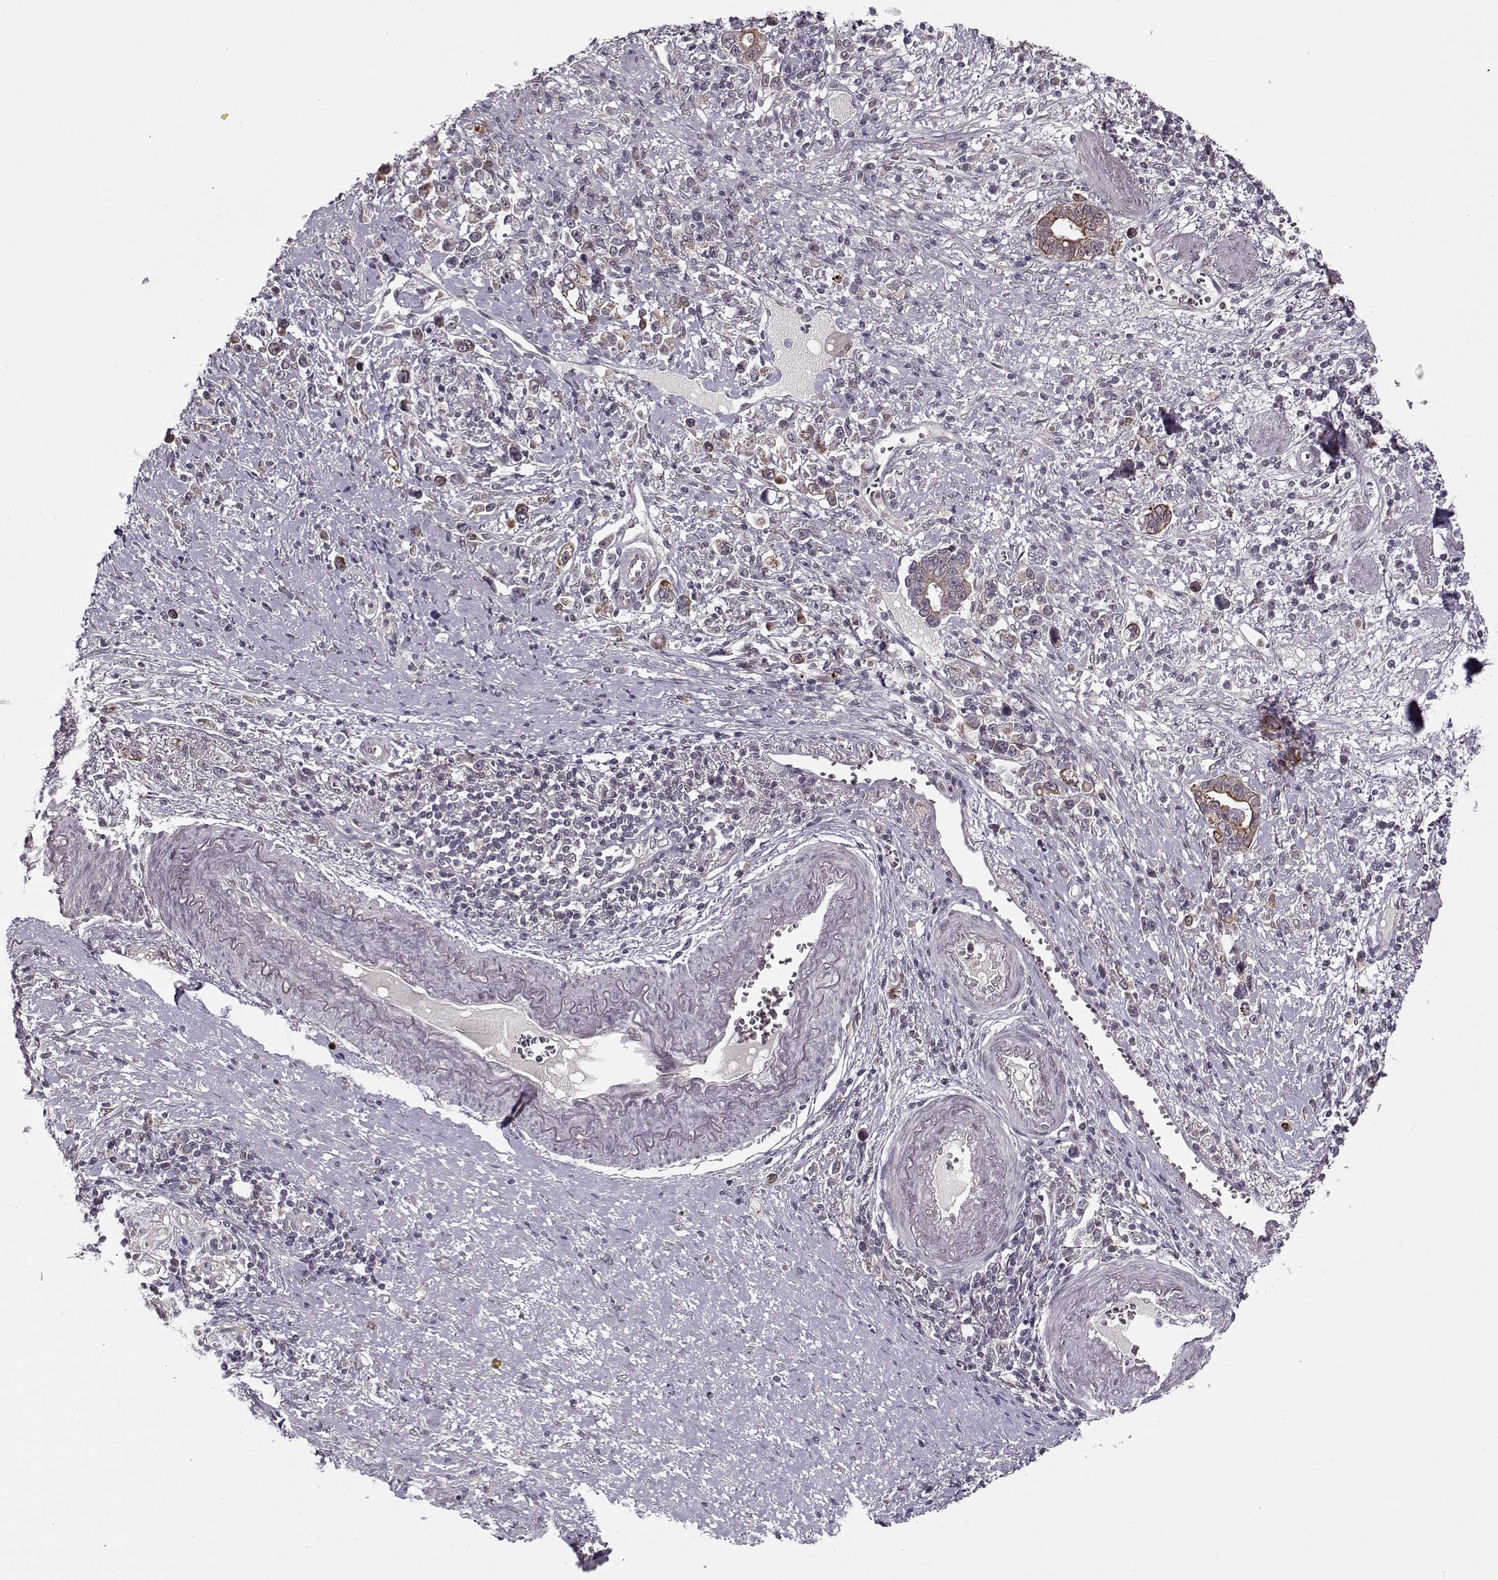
{"staining": {"intensity": "strong", "quantity": "25%-75%", "location": "cytoplasmic/membranous"}, "tissue": "stomach cancer", "cell_type": "Tumor cells", "image_type": "cancer", "snomed": [{"axis": "morphology", "description": "Adenocarcinoma, NOS"}, {"axis": "topography", "description": "Stomach"}], "caption": "Stomach cancer stained with DAB immunohistochemistry (IHC) exhibits high levels of strong cytoplasmic/membranous staining in about 25%-75% of tumor cells.", "gene": "DENND4B", "patient": {"sex": "male", "age": 63}}